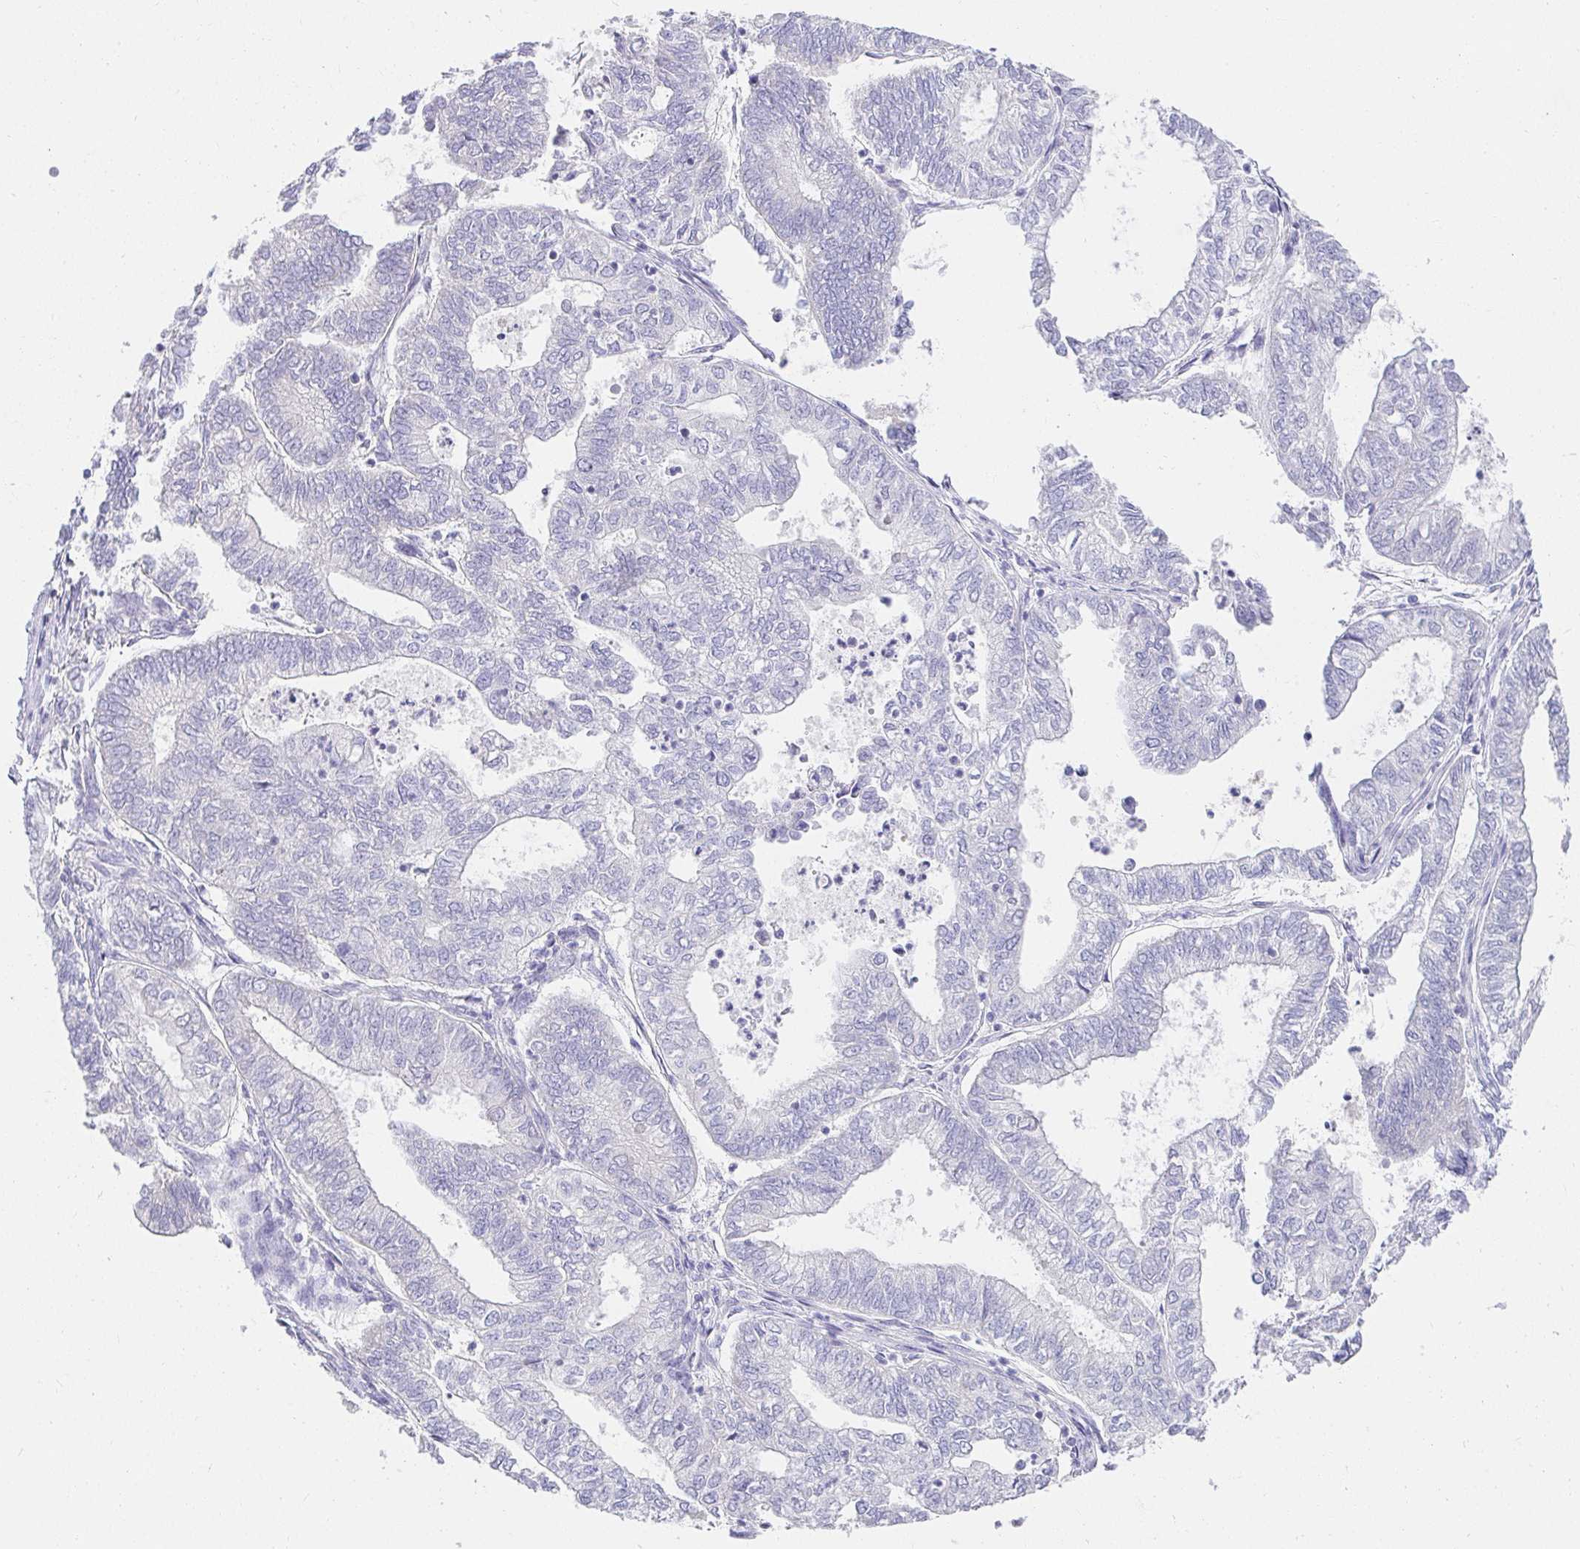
{"staining": {"intensity": "negative", "quantity": "none", "location": "none"}, "tissue": "ovarian cancer", "cell_type": "Tumor cells", "image_type": "cancer", "snomed": [{"axis": "morphology", "description": "Carcinoma, endometroid"}, {"axis": "topography", "description": "Ovary"}], "caption": "IHC micrograph of ovarian cancer stained for a protein (brown), which exhibits no expression in tumor cells. (DAB immunohistochemistry visualized using brightfield microscopy, high magnification).", "gene": "VGLL1", "patient": {"sex": "female", "age": 64}}